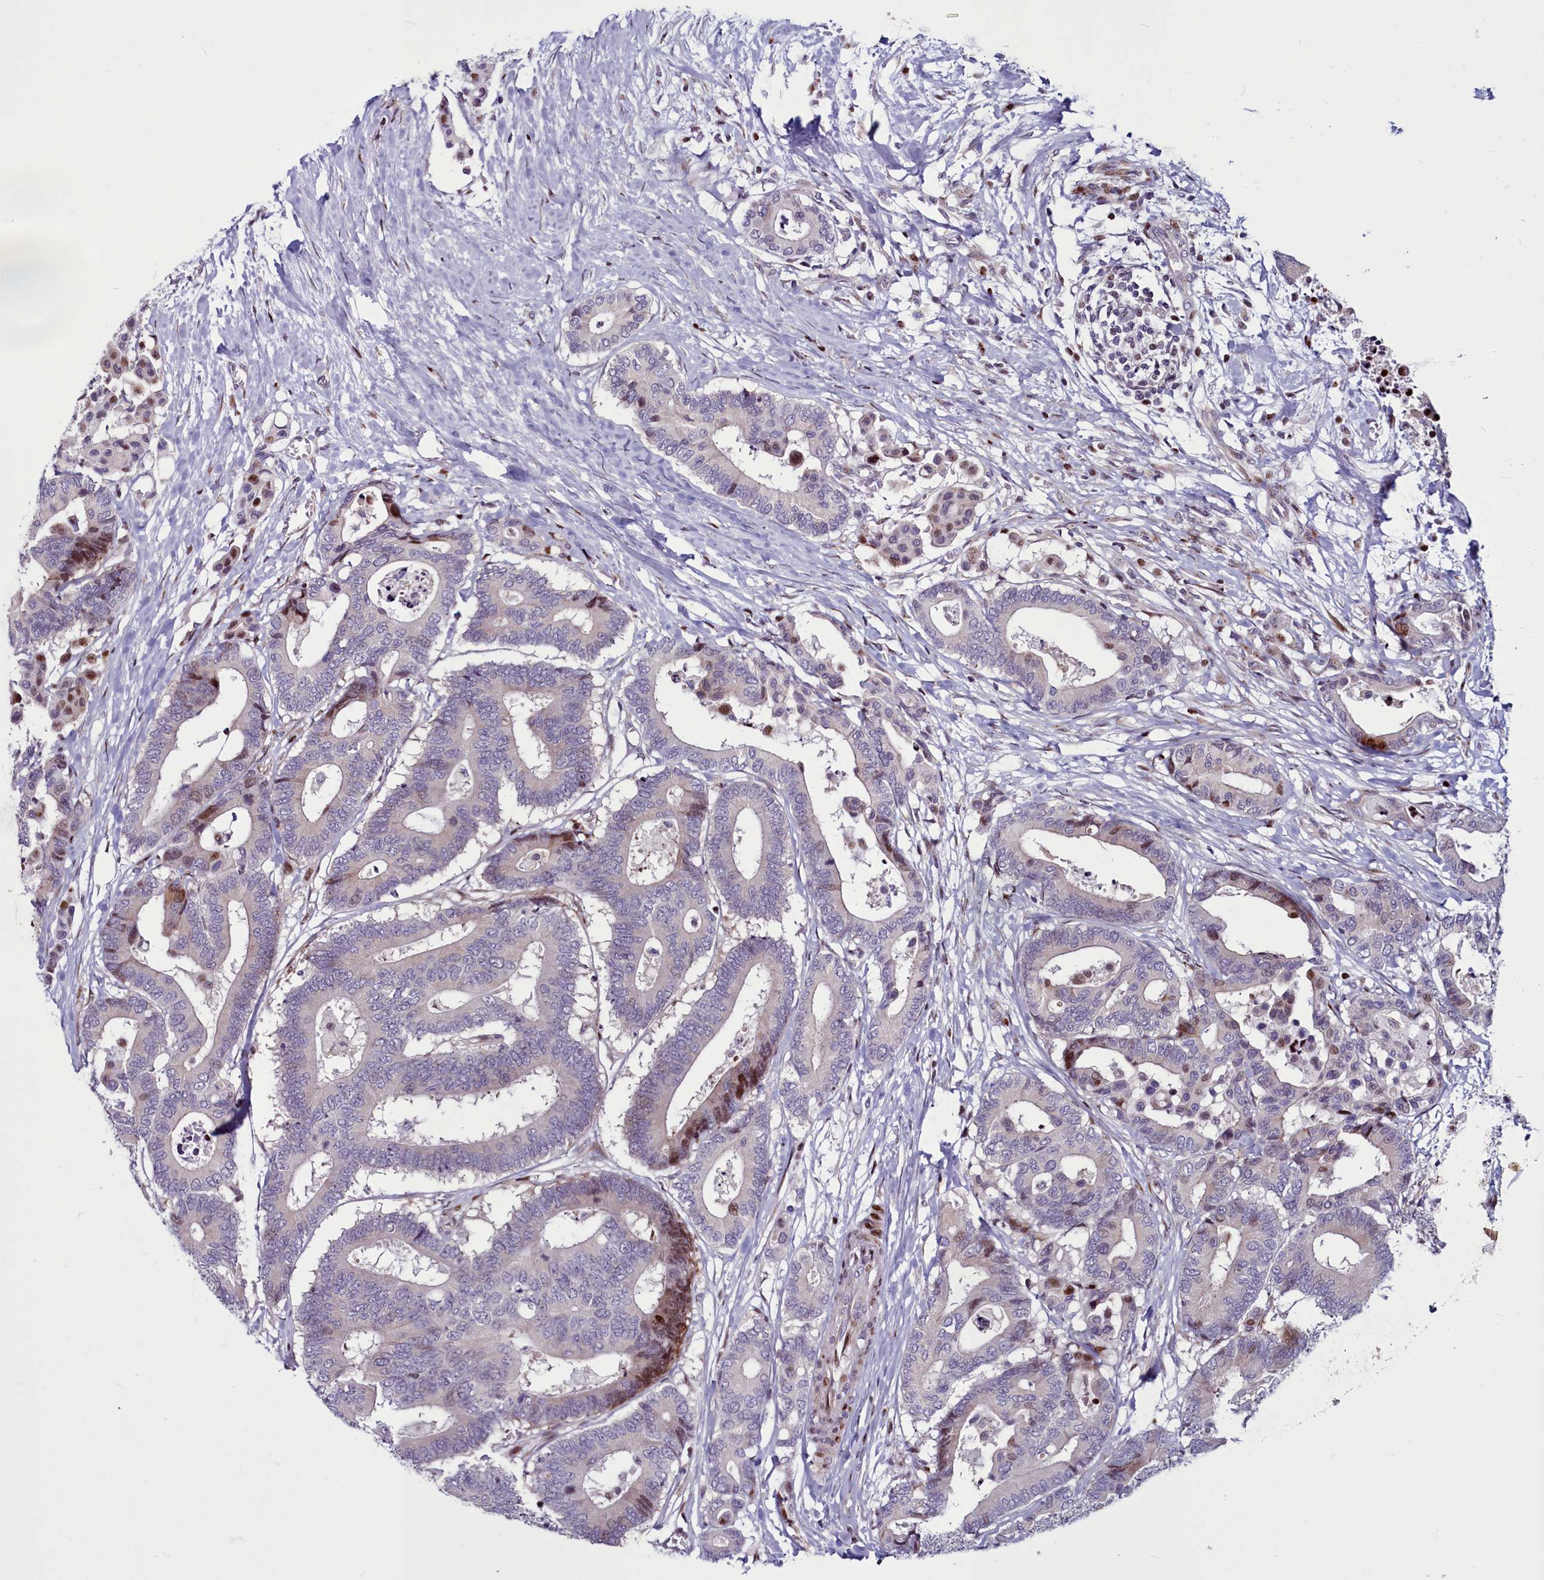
{"staining": {"intensity": "moderate", "quantity": "<25%", "location": "nuclear"}, "tissue": "colorectal cancer", "cell_type": "Tumor cells", "image_type": "cancer", "snomed": [{"axis": "morphology", "description": "Normal tissue, NOS"}, {"axis": "morphology", "description": "Adenocarcinoma, NOS"}, {"axis": "topography", "description": "Colon"}], "caption": "Tumor cells demonstrate moderate nuclear positivity in about <25% of cells in colorectal adenocarcinoma.", "gene": "WBP11", "patient": {"sex": "male", "age": 82}}